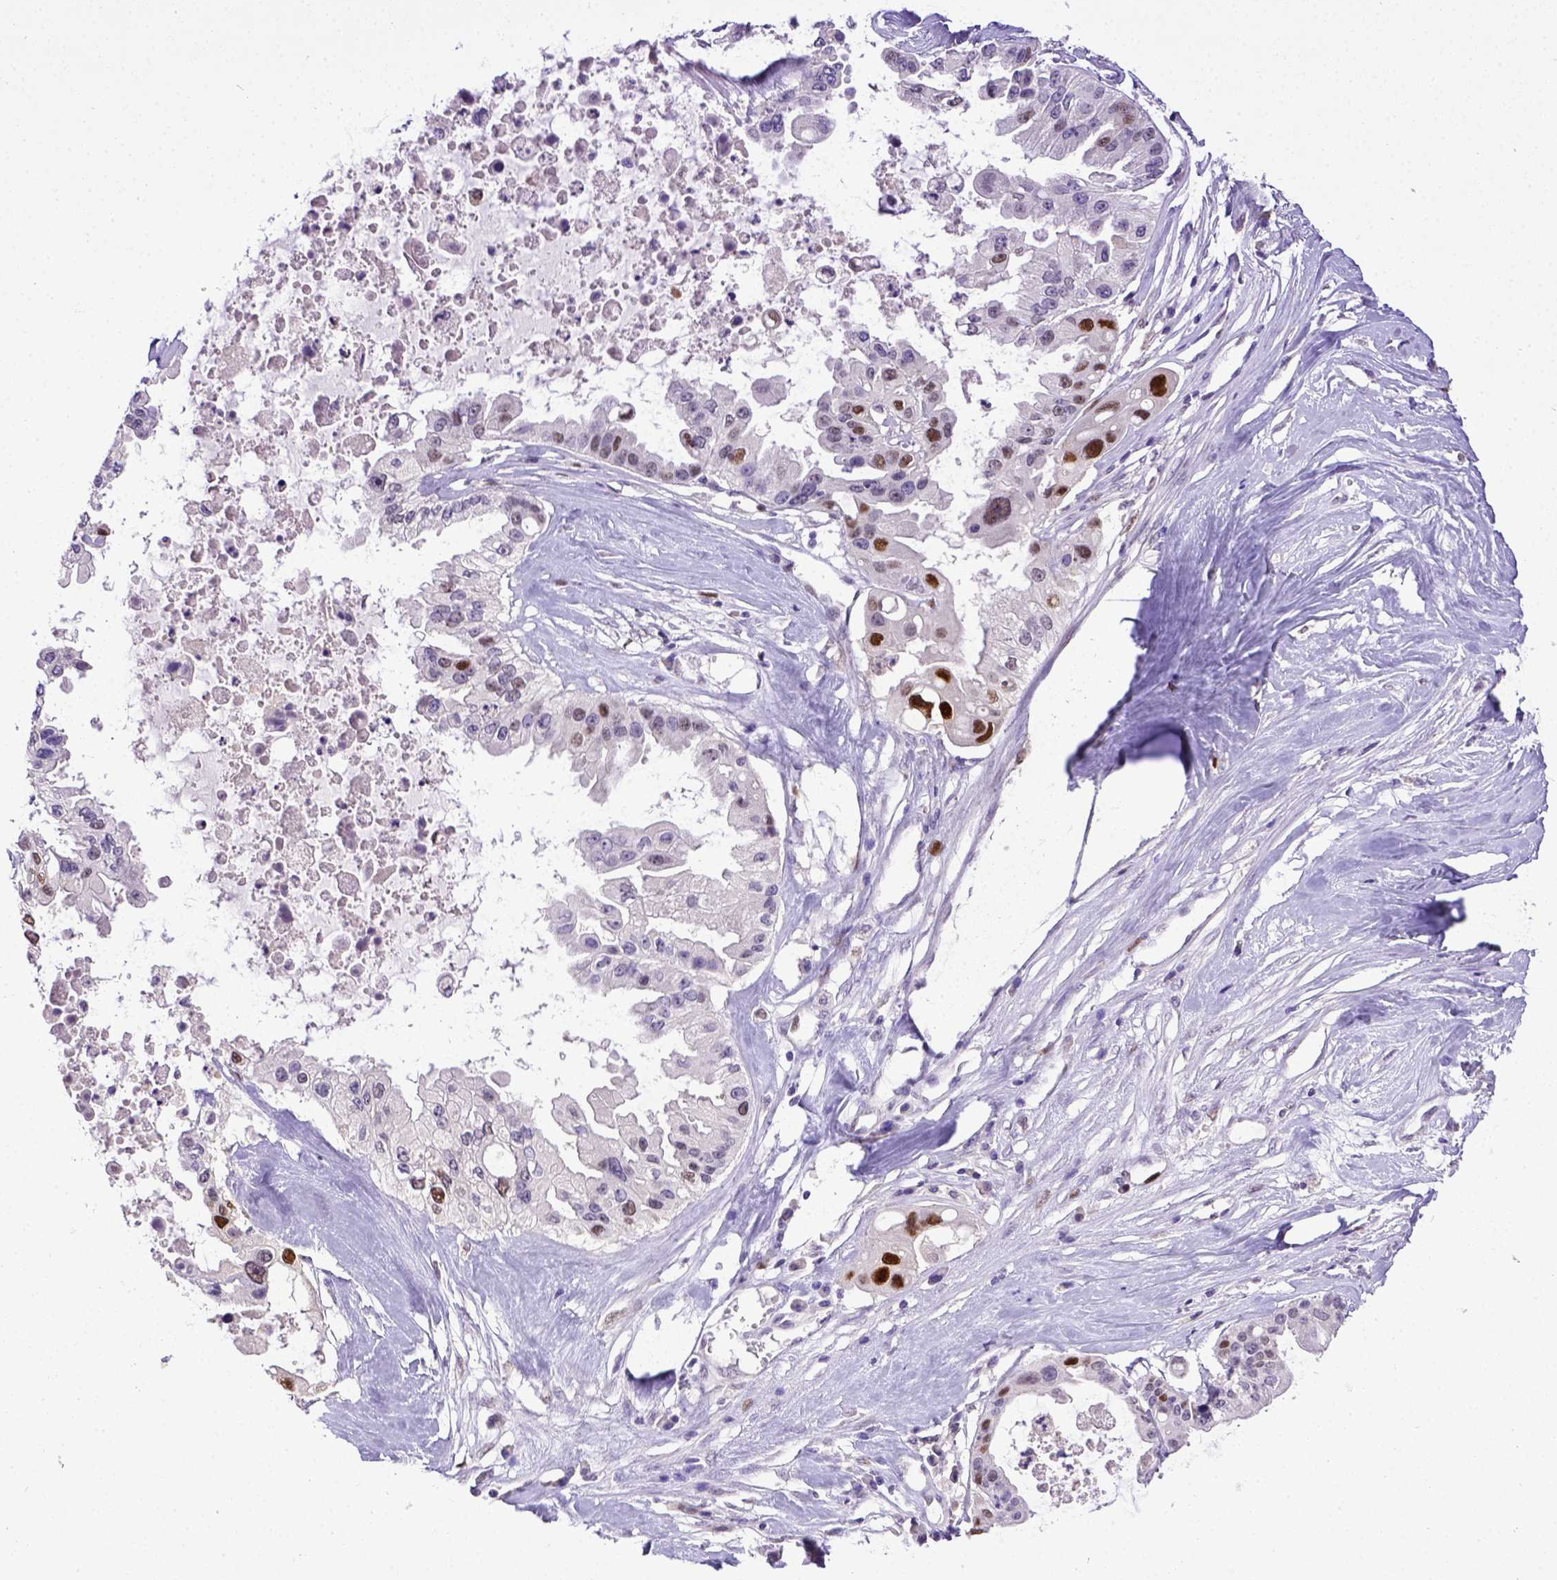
{"staining": {"intensity": "strong", "quantity": "<25%", "location": "nuclear"}, "tissue": "ovarian cancer", "cell_type": "Tumor cells", "image_type": "cancer", "snomed": [{"axis": "morphology", "description": "Cystadenocarcinoma, serous, NOS"}, {"axis": "topography", "description": "Ovary"}], "caption": "IHC photomicrograph of neoplastic tissue: serous cystadenocarcinoma (ovarian) stained using immunohistochemistry exhibits medium levels of strong protein expression localized specifically in the nuclear of tumor cells, appearing as a nuclear brown color.", "gene": "CDKN1A", "patient": {"sex": "female", "age": 56}}